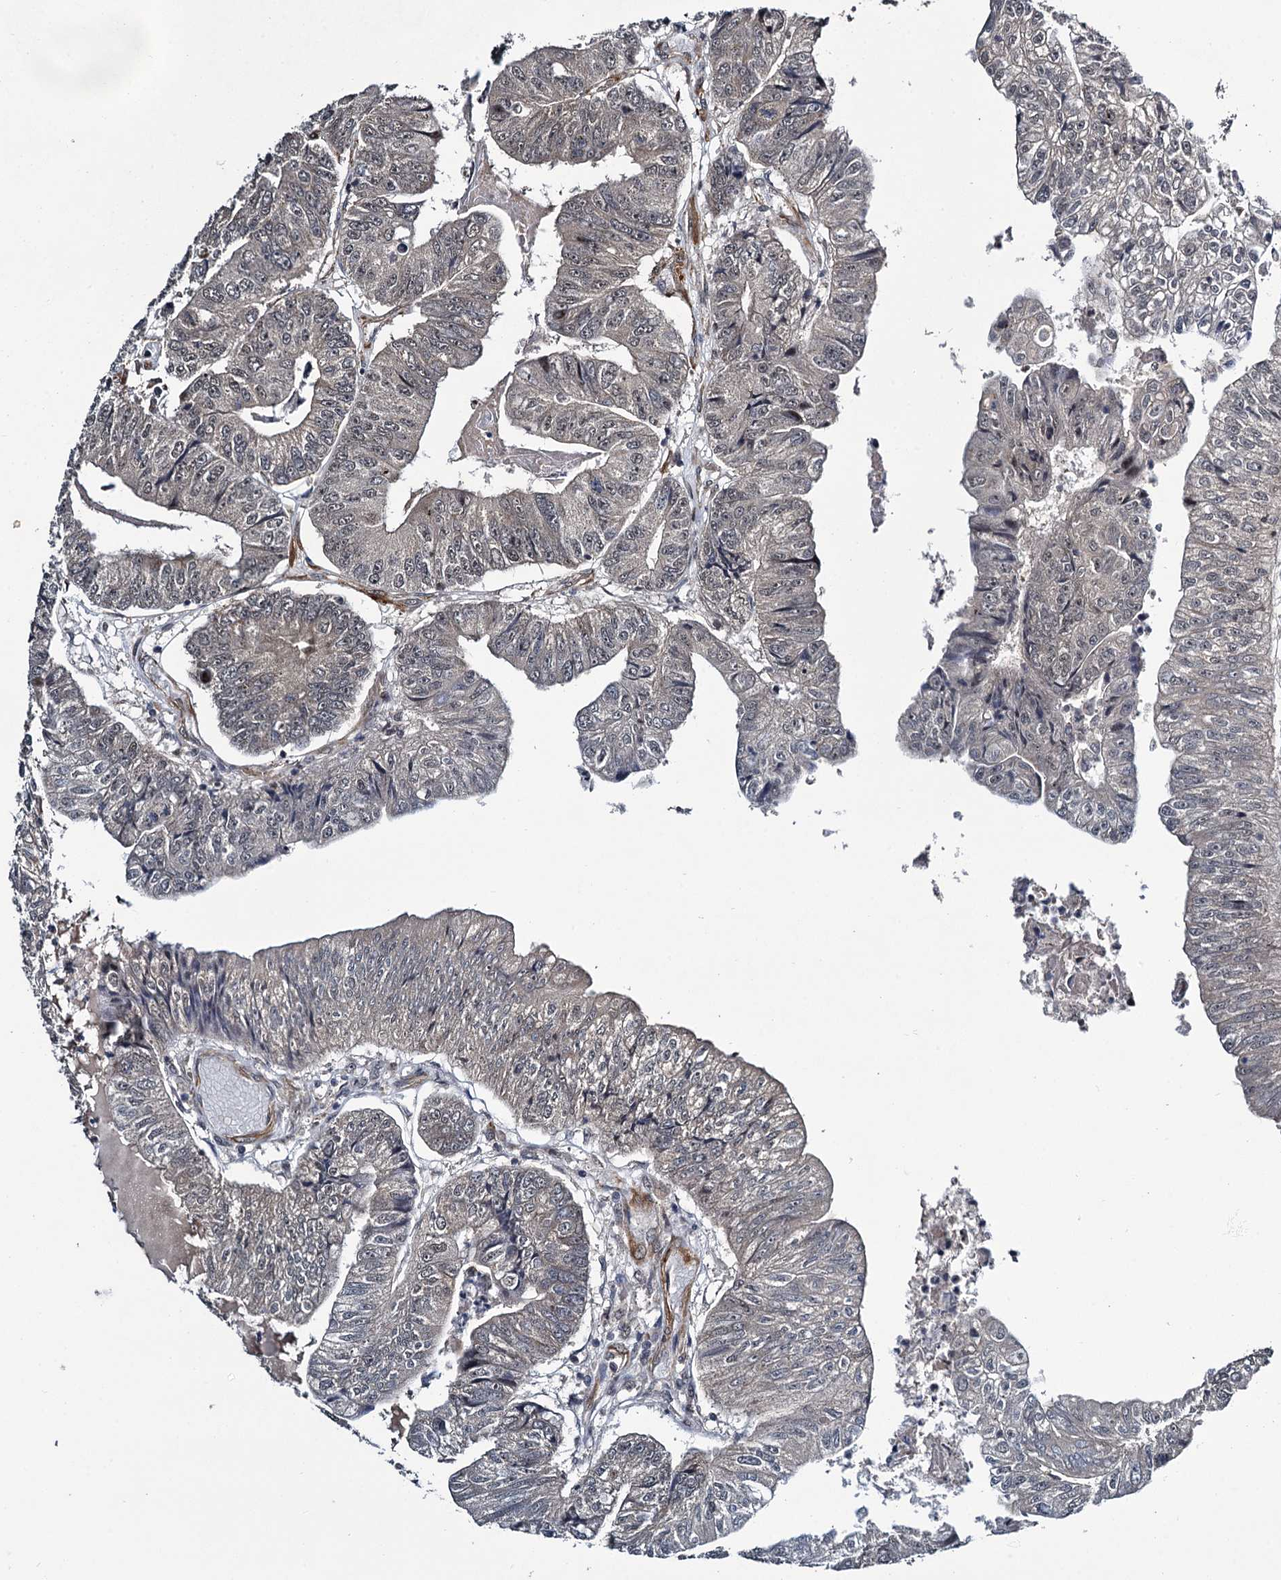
{"staining": {"intensity": "weak", "quantity": "25%-75%", "location": "cytoplasmic/membranous"}, "tissue": "colorectal cancer", "cell_type": "Tumor cells", "image_type": "cancer", "snomed": [{"axis": "morphology", "description": "Adenocarcinoma, NOS"}, {"axis": "topography", "description": "Colon"}], "caption": "Human colorectal adenocarcinoma stained with a protein marker exhibits weak staining in tumor cells.", "gene": "ARHGAP42", "patient": {"sex": "female", "age": 67}}